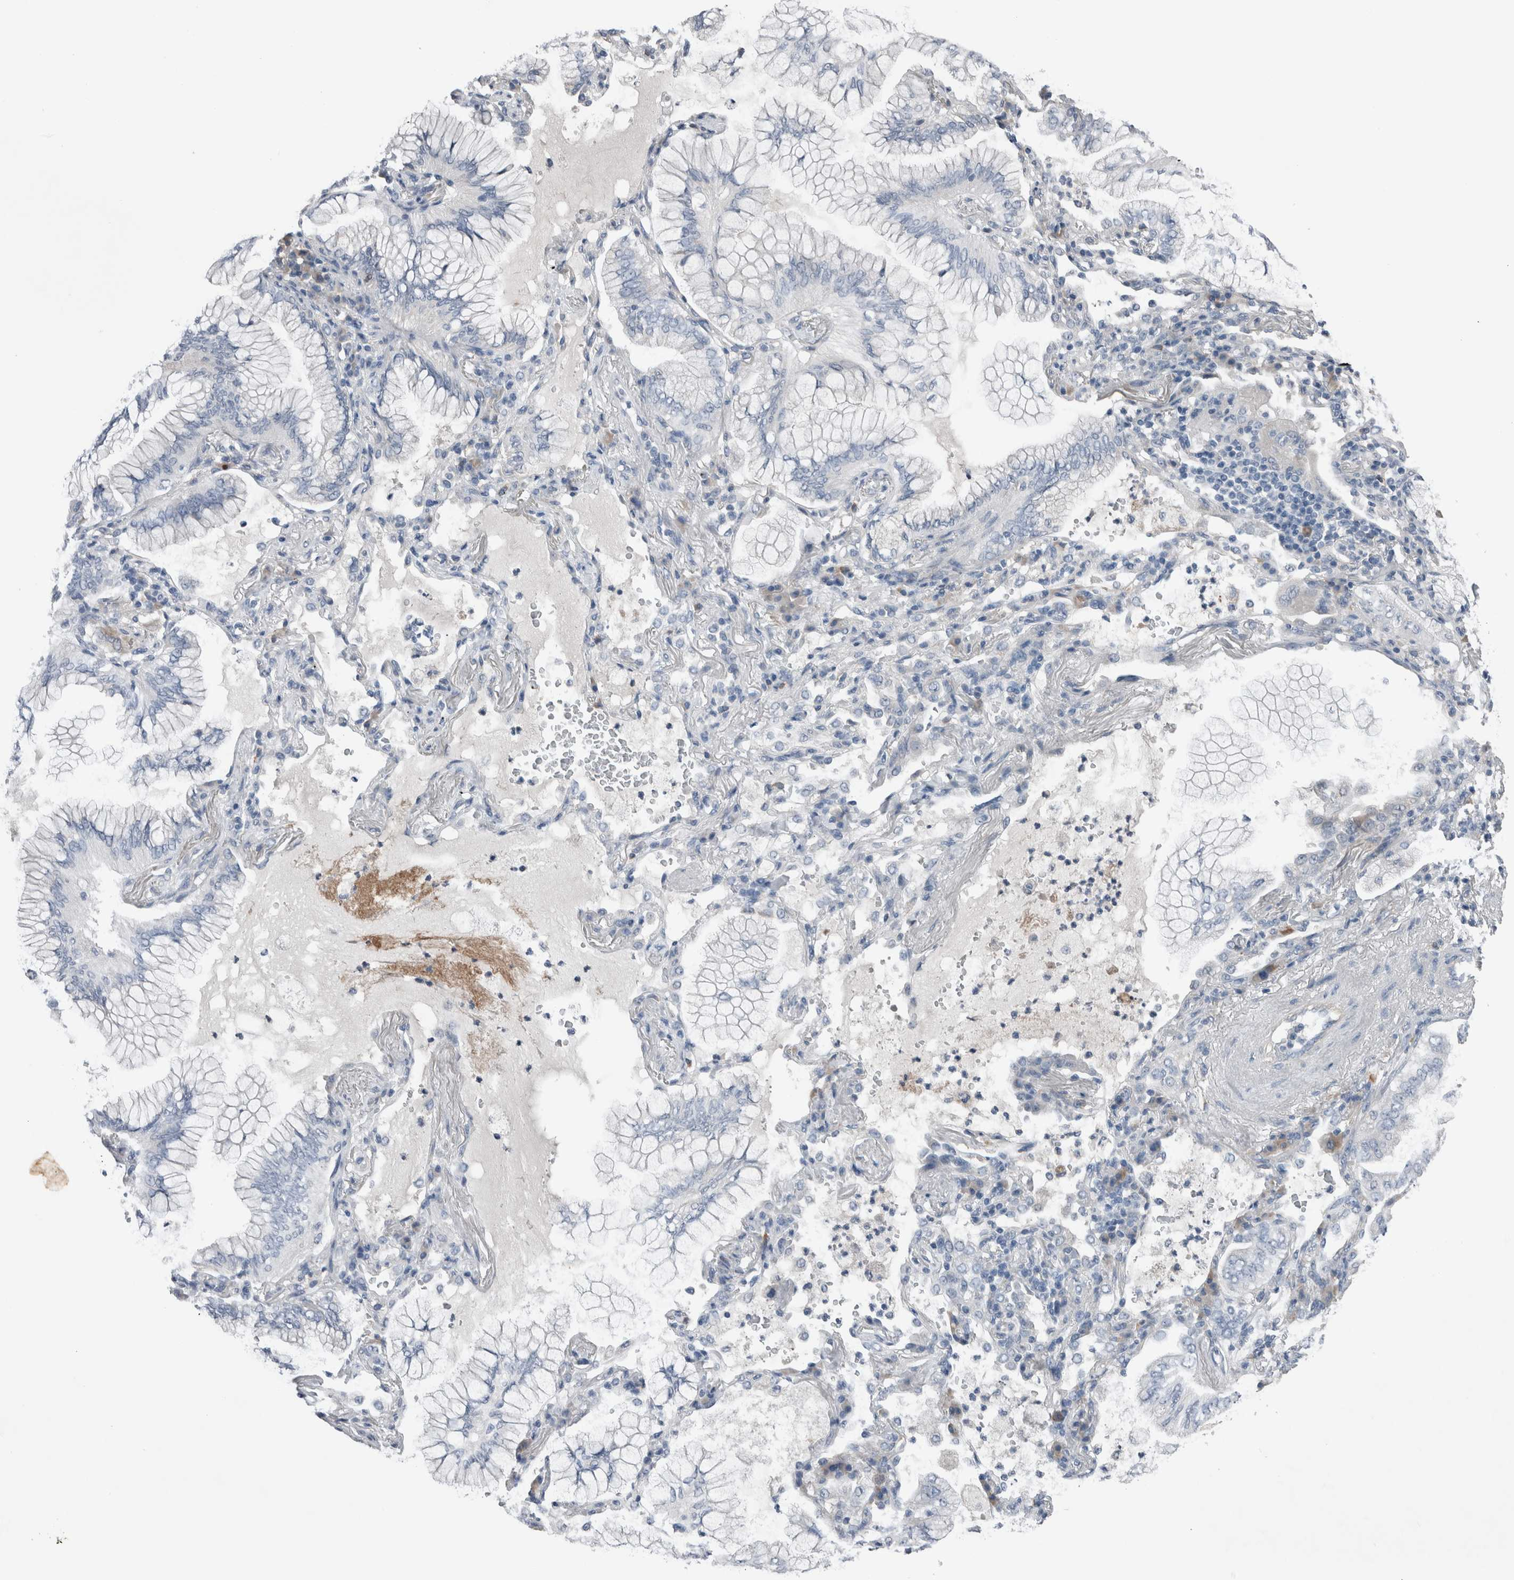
{"staining": {"intensity": "negative", "quantity": "none", "location": "none"}, "tissue": "lung cancer", "cell_type": "Tumor cells", "image_type": "cancer", "snomed": [{"axis": "morphology", "description": "Adenocarcinoma, NOS"}, {"axis": "topography", "description": "Lung"}], "caption": "The image exhibits no staining of tumor cells in lung cancer (adenocarcinoma).", "gene": "CRNN", "patient": {"sex": "female", "age": 70}}